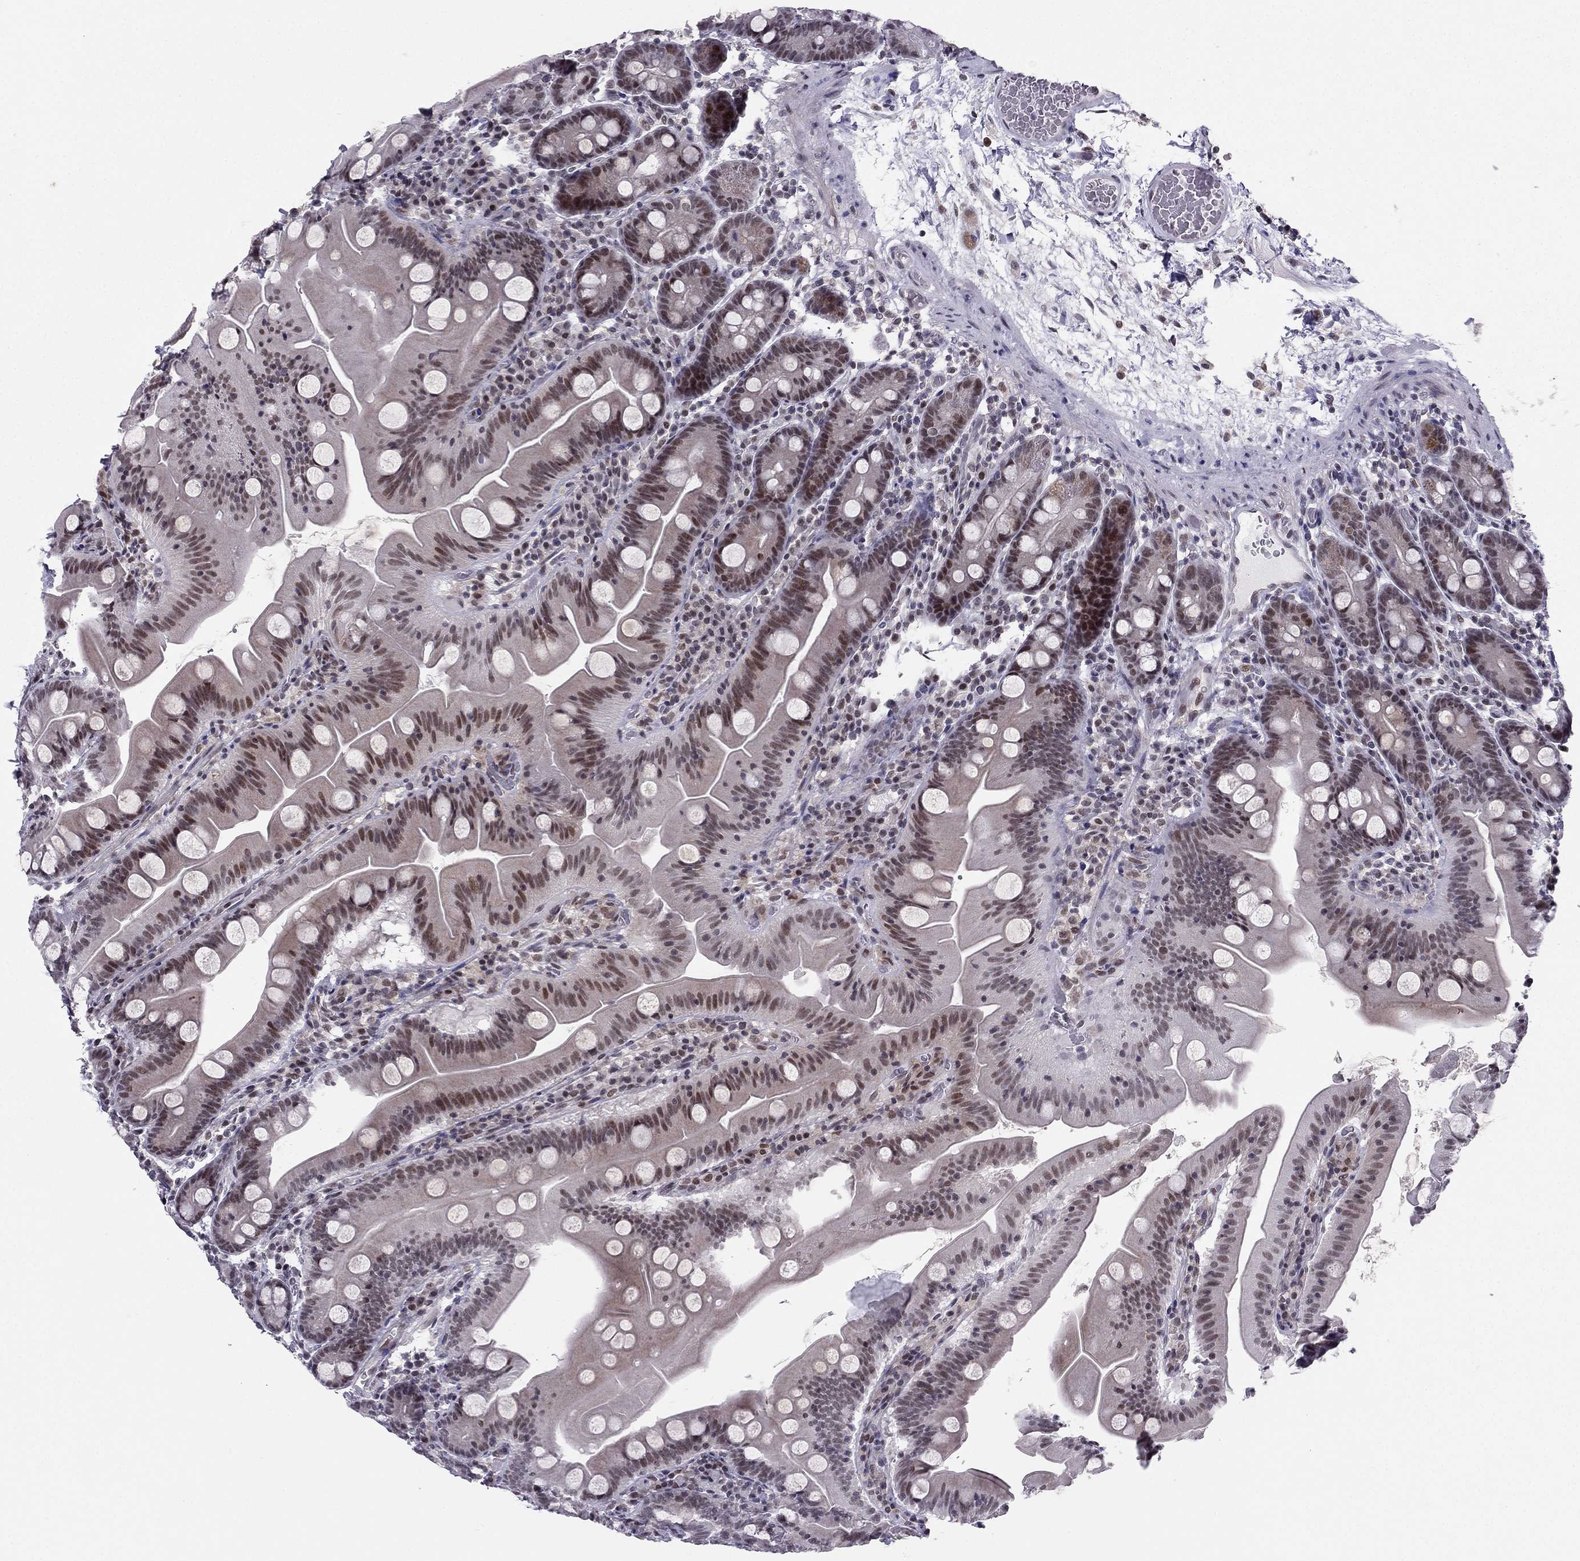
{"staining": {"intensity": "moderate", "quantity": "<25%", "location": "nuclear"}, "tissue": "small intestine", "cell_type": "Glandular cells", "image_type": "normal", "snomed": [{"axis": "morphology", "description": "Normal tissue, NOS"}, {"axis": "topography", "description": "Small intestine"}], "caption": "Protein staining exhibits moderate nuclear positivity in approximately <25% of glandular cells in benign small intestine. The staining is performed using DAB brown chromogen to label protein expression. The nuclei are counter-stained blue using hematoxylin.", "gene": "RPRD2", "patient": {"sex": "male", "age": 37}}